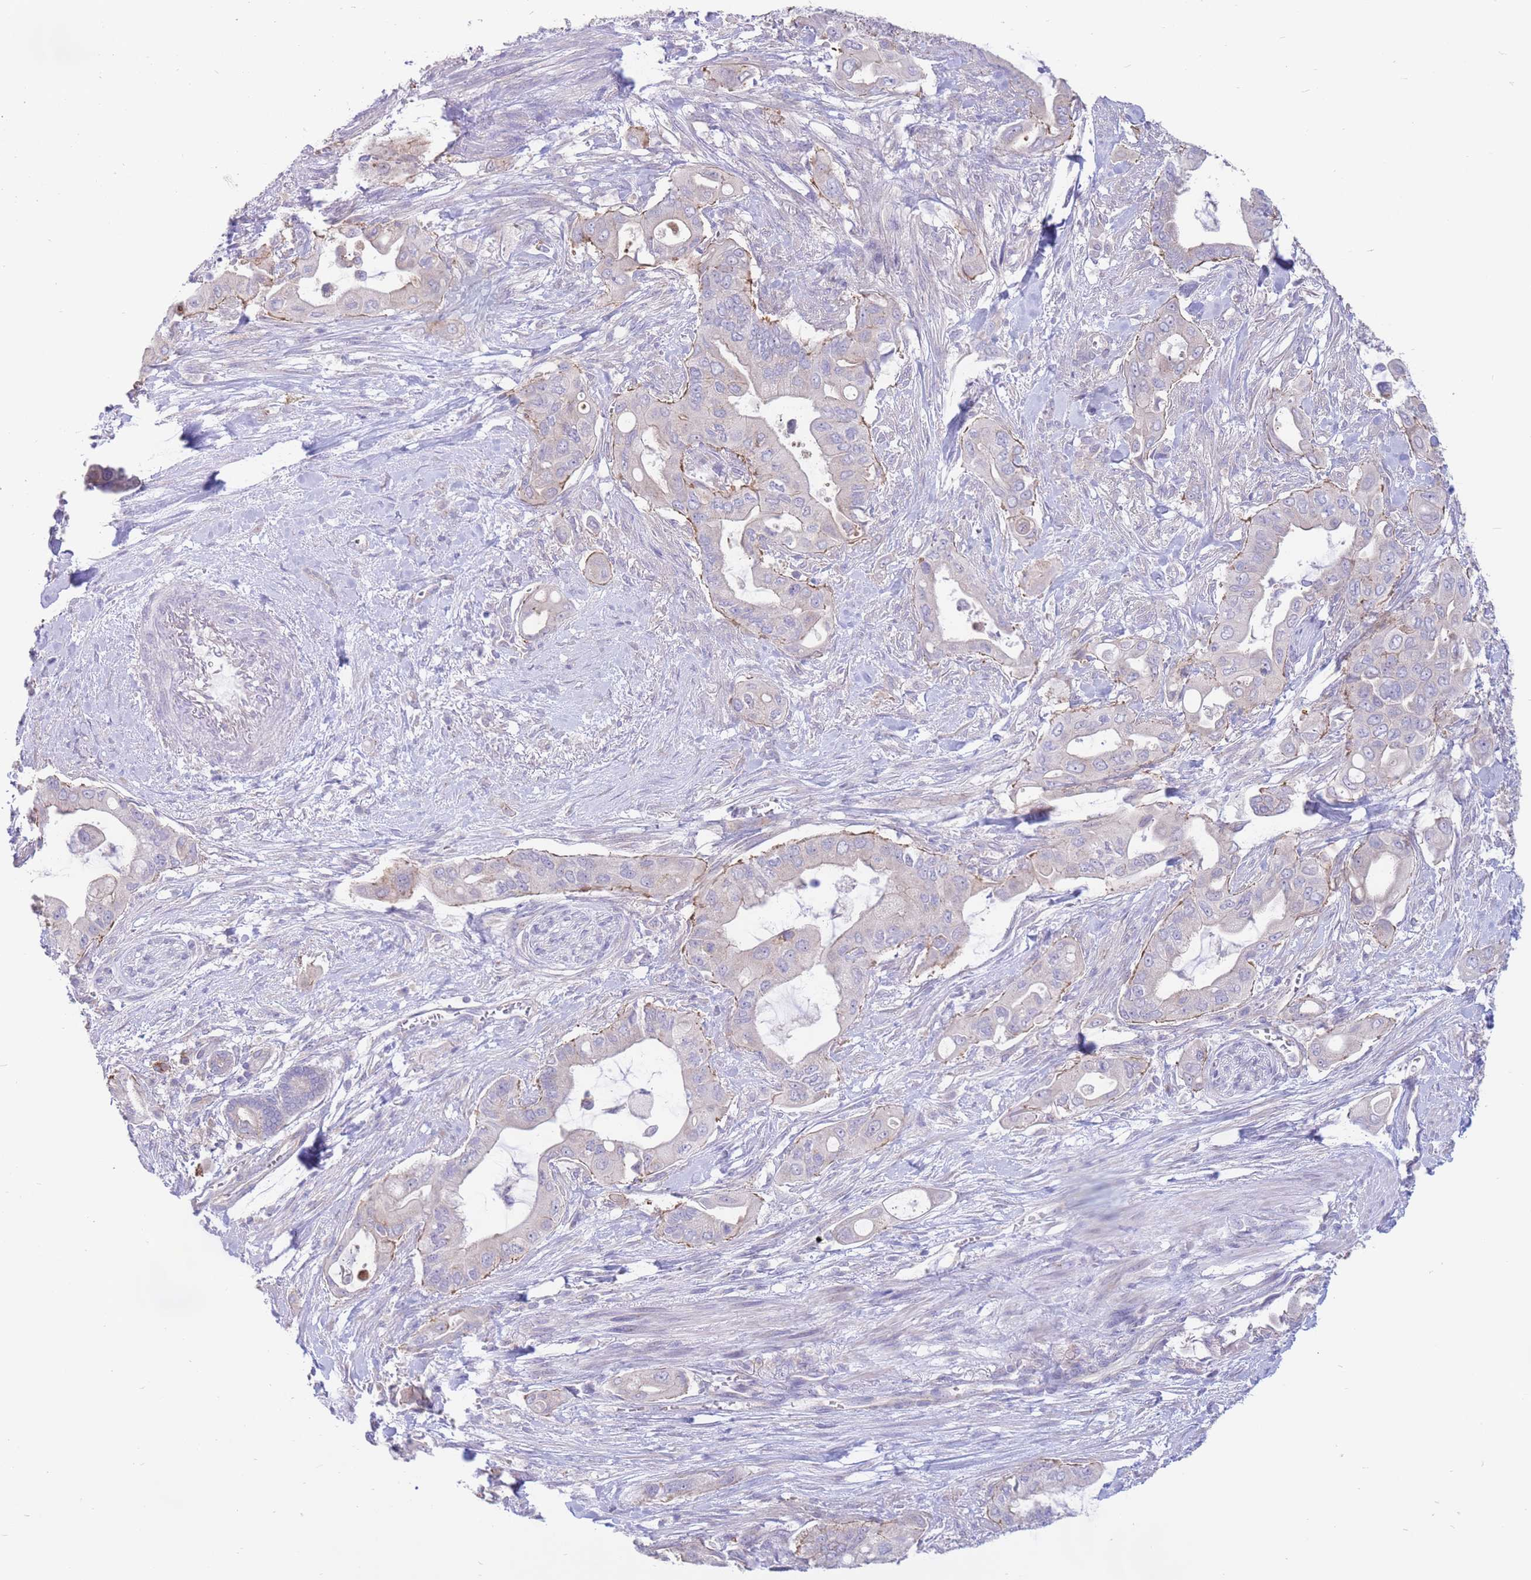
{"staining": {"intensity": "negative", "quantity": "none", "location": "none"}, "tissue": "pancreatic cancer", "cell_type": "Tumor cells", "image_type": "cancer", "snomed": [{"axis": "morphology", "description": "Adenocarcinoma, NOS"}, {"axis": "topography", "description": "Pancreas"}], "caption": "A photomicrograph of human pancreatic cancer (adenocarcinoma) is negative for staining in tumor cells.", "gene": "ALS2CL", "patient": {"sex": "male", "age": 57}}